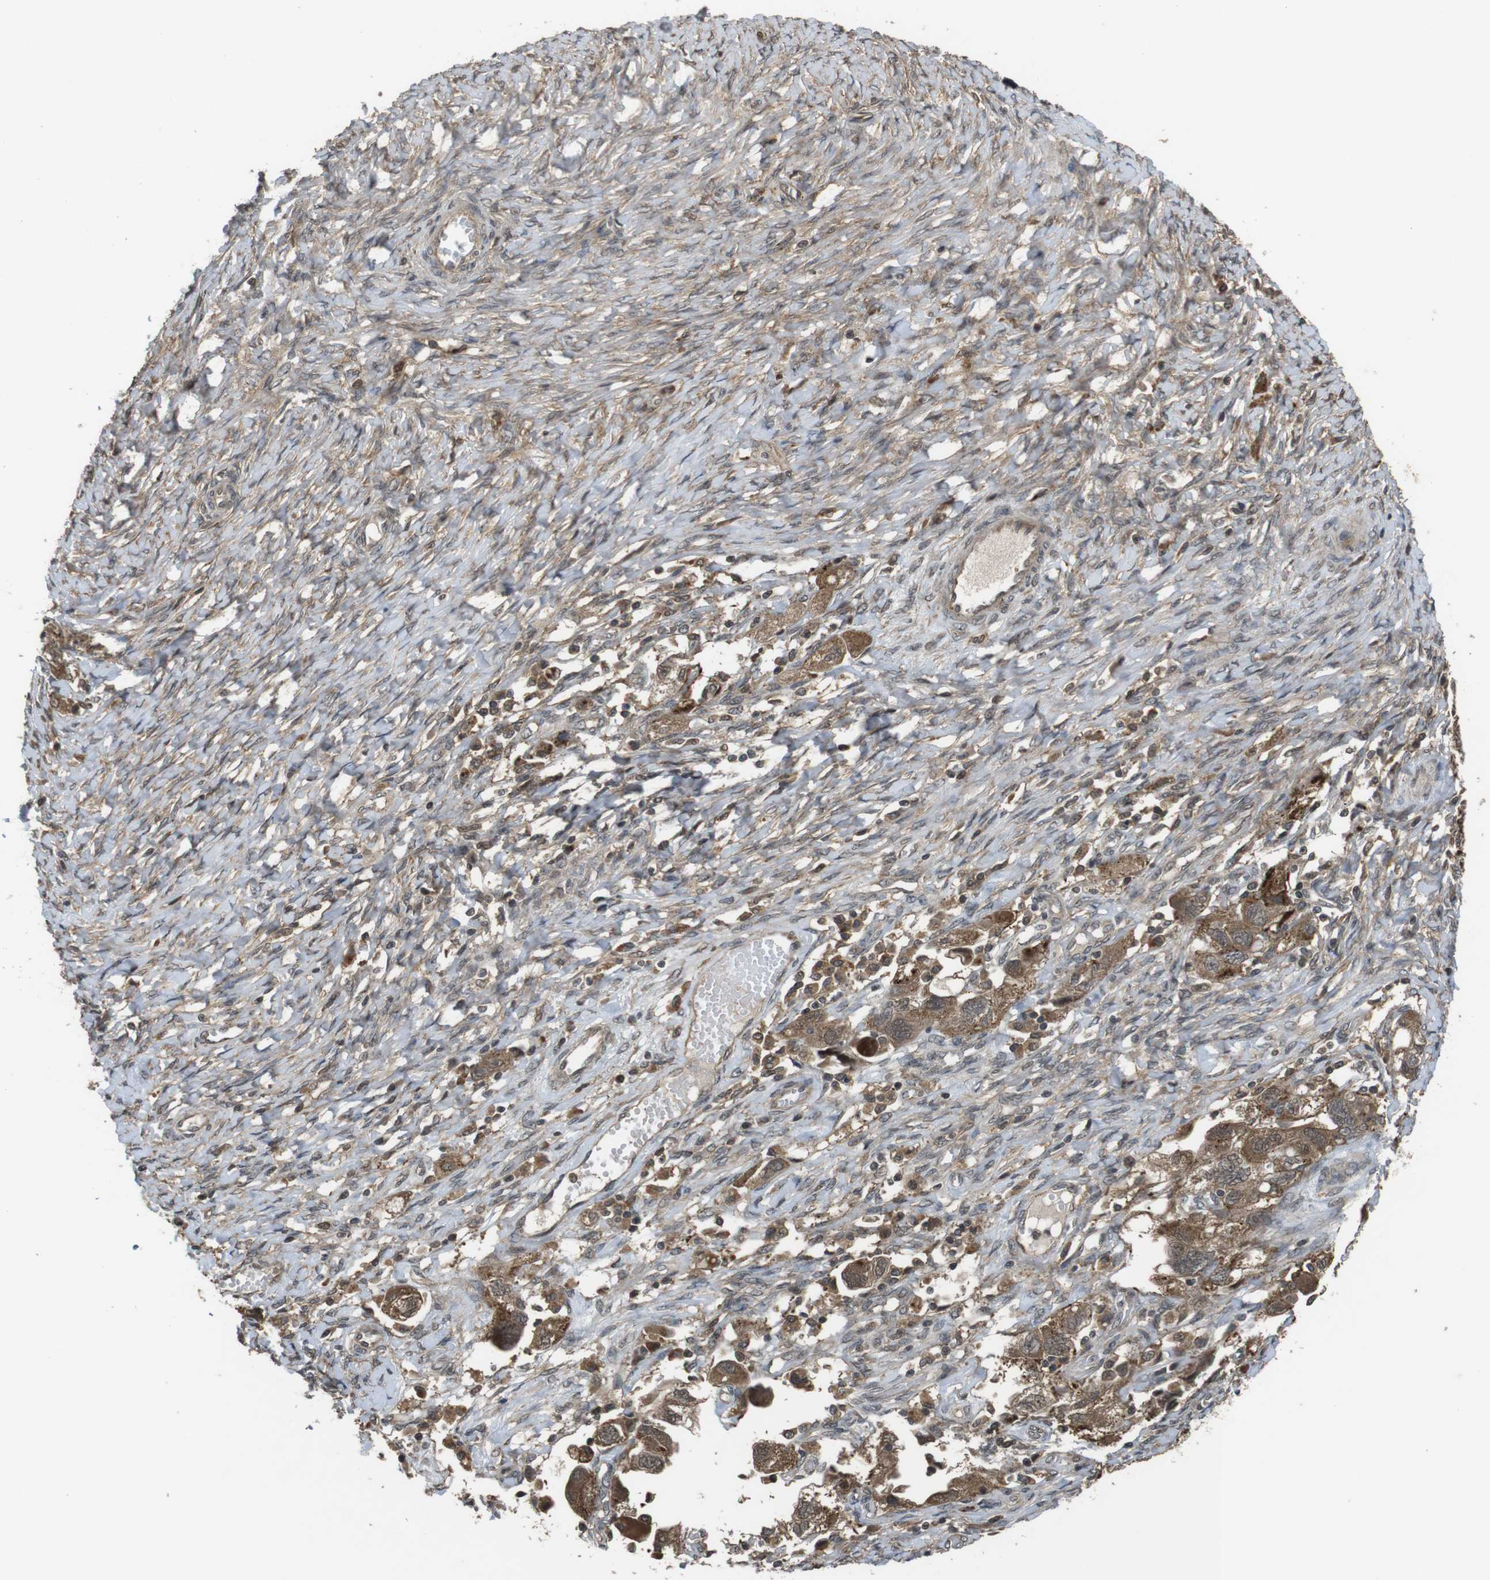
{"staining": {"intensity": "moderate", "quantity": ">75%", "location": "cytoplasmic/membranous"}, "tissue": "ovarian cancer", "cell_type": "Tumor cells", "image_type": "cancer", "snomed": [{"axis": "morphology", "description": "Carcinoma, NOS"}, {"axis": "morphology", "description": "Cystadenocarcinoma, serous, NOS"}, {"axis": "topography", "description": "Ovary"}], "caption": "About >75% of tumor cells in human ovarian cancer (carcinoma) demonstrate moderate cytoplasmic/membranous protein expression as visualized by brown immunohistochemical staining.", "gene": "FZD10", "patient": {"sex": "female", "age": 69}}